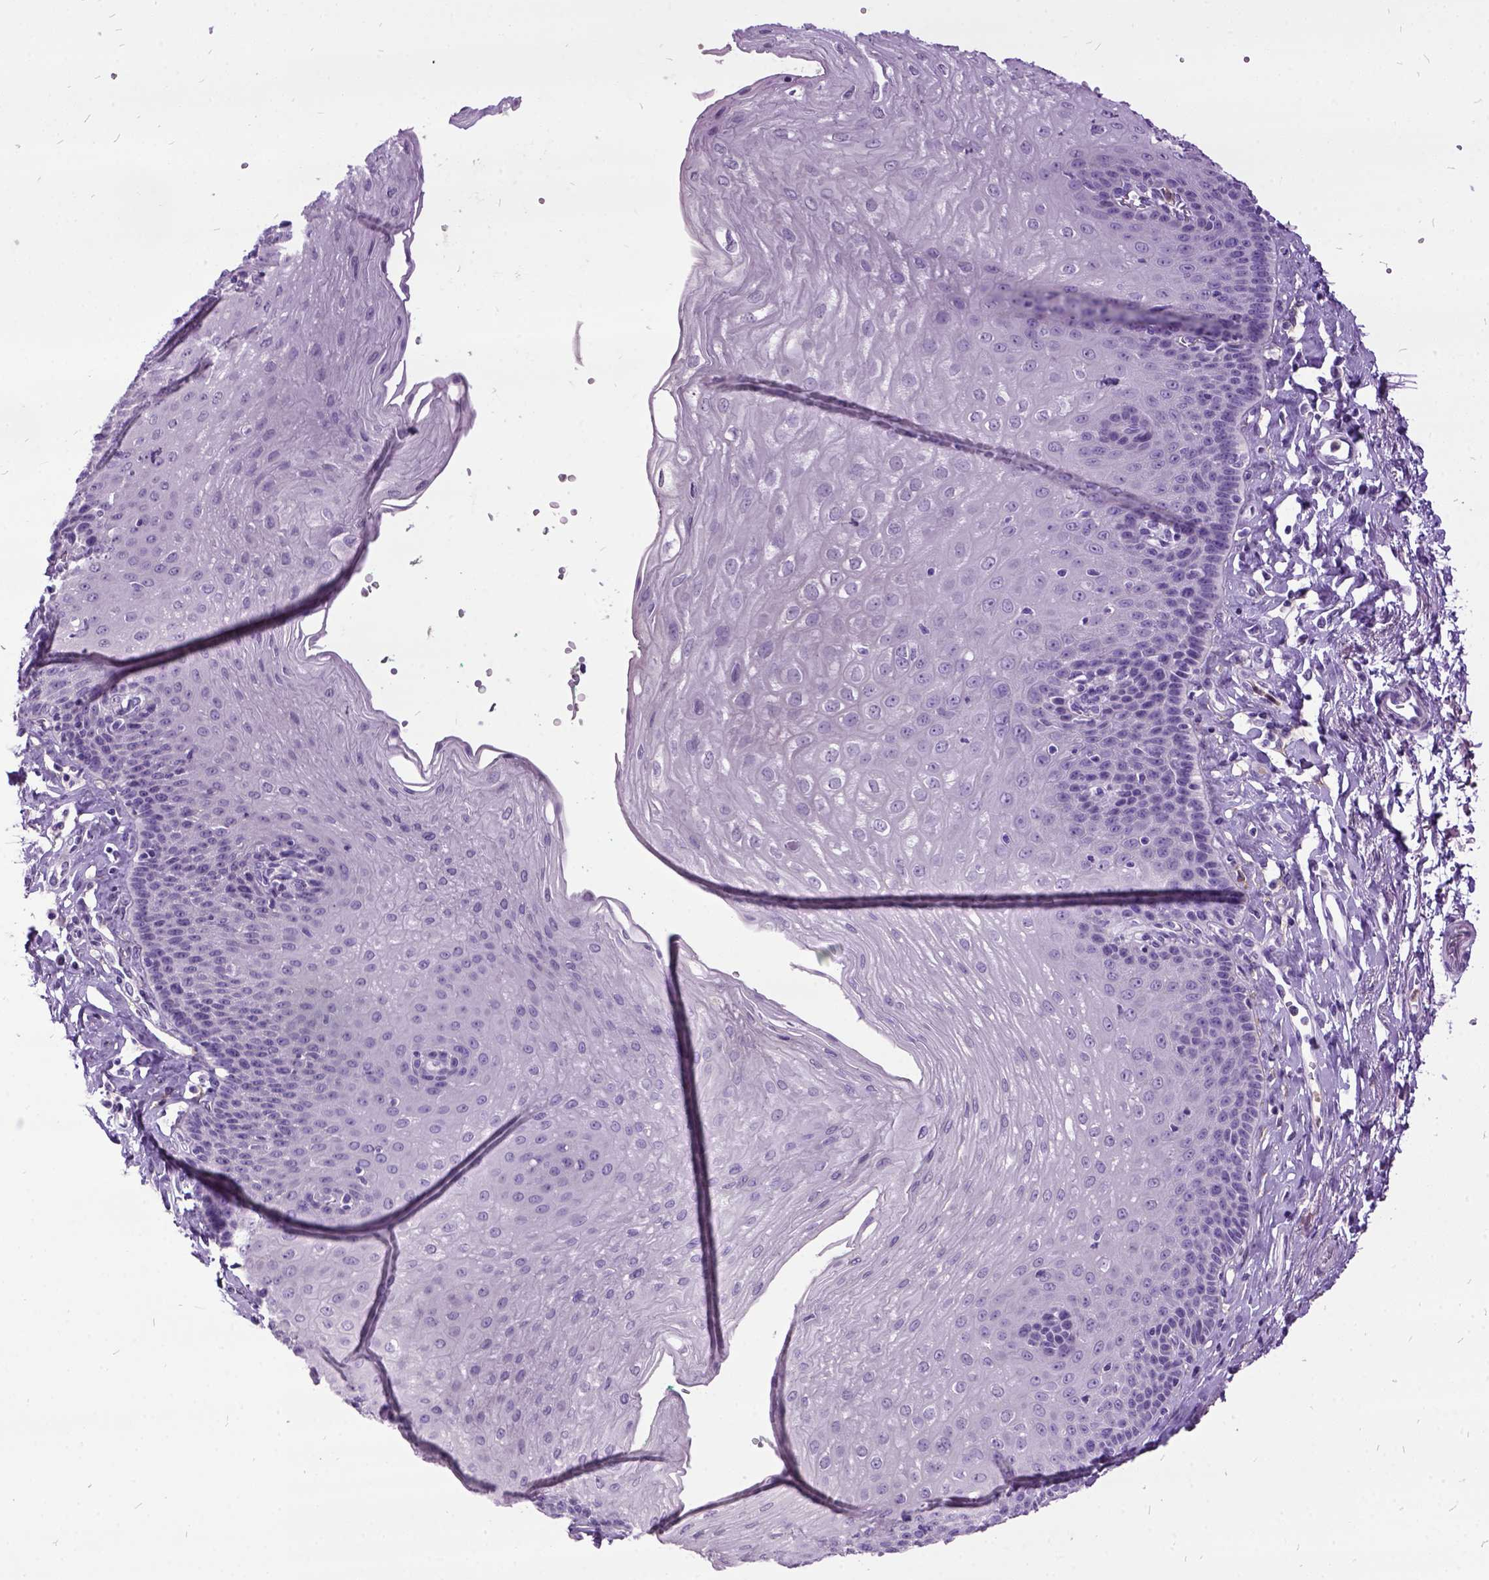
{"staining": {"intensity": "negative", "quantity": "none", "location": "none"}, "tissue": "esophagus", "cell_type": "Squamous epithelial cells", "image_type": "normal", "snomed": [{"axis": "morphology", "description": "Normal tissue, NOS"}, {"axis": "topography", "description": "Esophagus"}], "caption": "DAB (3,3'-diaminobenzidine) immunohistochemical staining of normal esophagus reveals no significant staining in squamous epithelial cells.", "gene": "MME", "patient": {"sex": "female", "age": 81}}